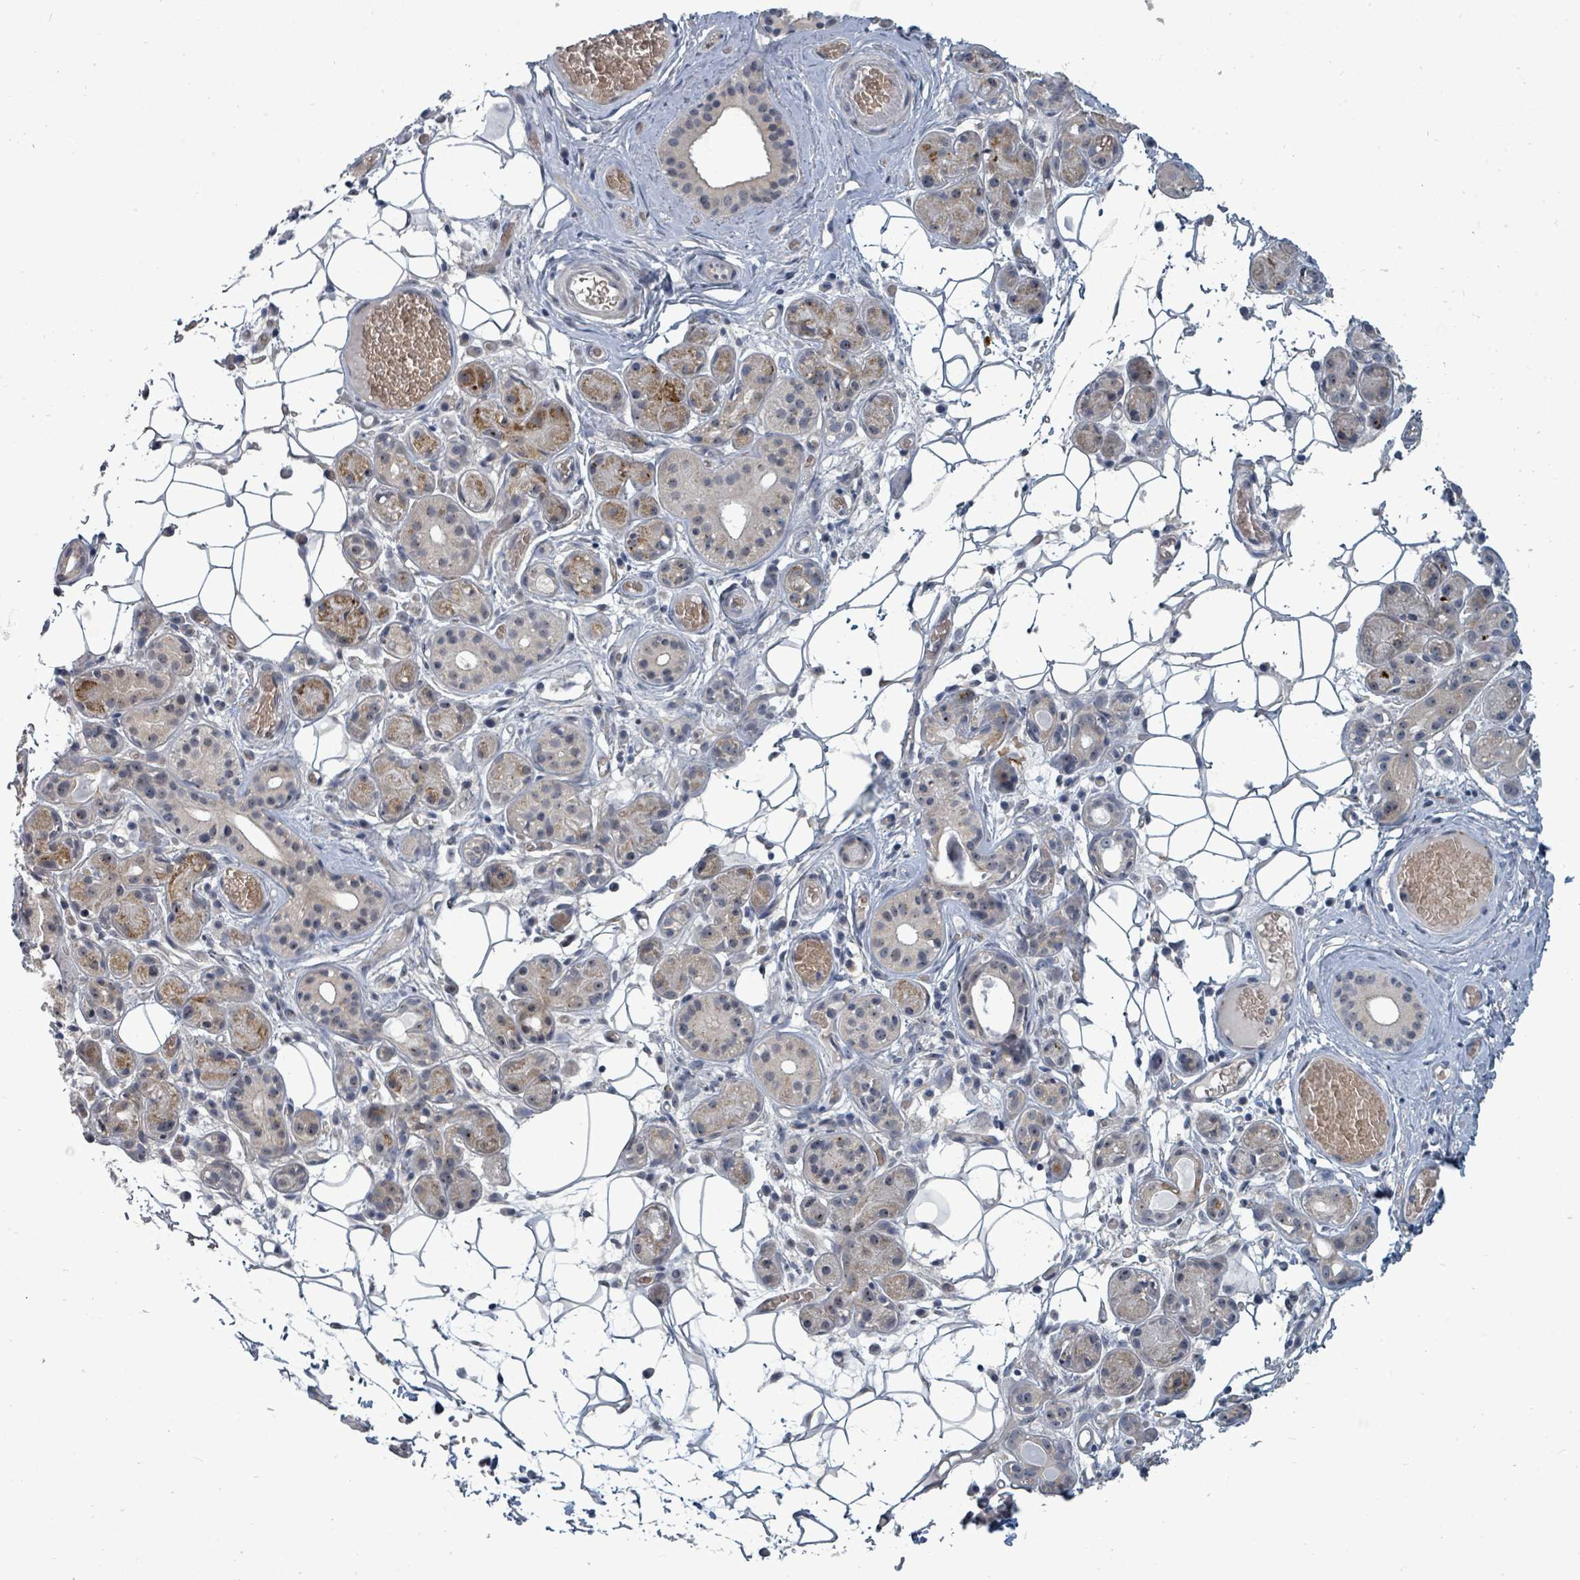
{"staining": {"intensity": "moderate", "quantity": "<25%", "location": "cytoplasmic/membranous"}, "tissue": "salivary gland", "cell_type": "Glandular cells", "image_type": "normal", "snomed": [{"axis": "morphology", "description": "Normal tissue, NOS"}, {"axis": "topography", "description": "Salivary gland"}], "caption": "Immunohistochemistry micrograph of normal salivary gland stained for a protein (brown), which reveals low levels of moderate cytoplasmic/membranous staining in about <25% of glandular cells.", "gene": "TRDMT1", "patient": {"sex": "male", "age": 82}}